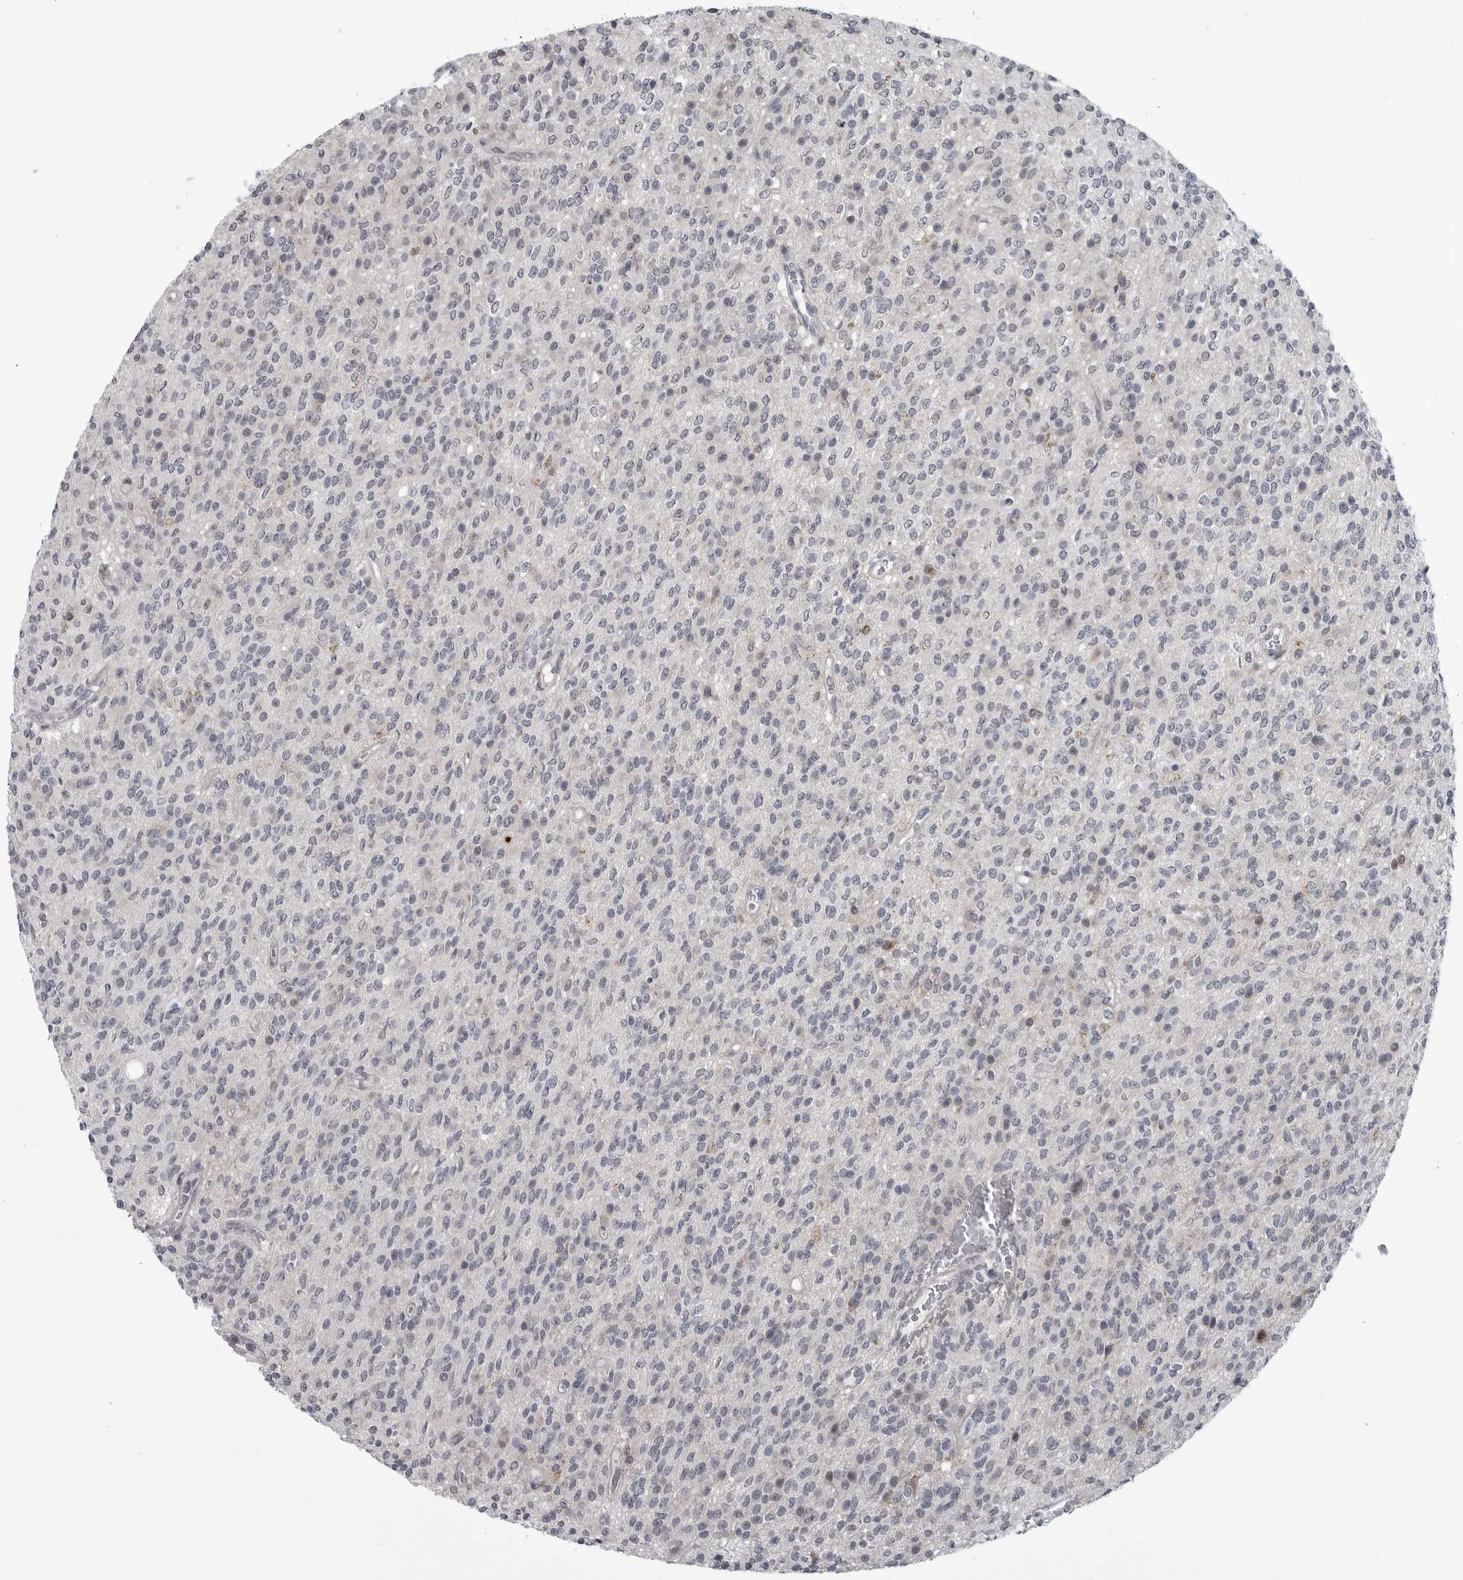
{"staining": {"intensity": "negative", "quantity": "none", "location": "none"}, "tissue": "glioma", "cell_type": "Tumor cells", "image_type": "cancer", "snomed": [{"axis": "morphology", "description": "Glioma, malignant, High grade"}, {"axis": "topography", "description": "Brain"}], "caption": "This is an IHC micrograph of glioma. There is no positivity in tumor cells.", "gene": "LYSMD1", "patient": {"sex": "male", "age": 34}}